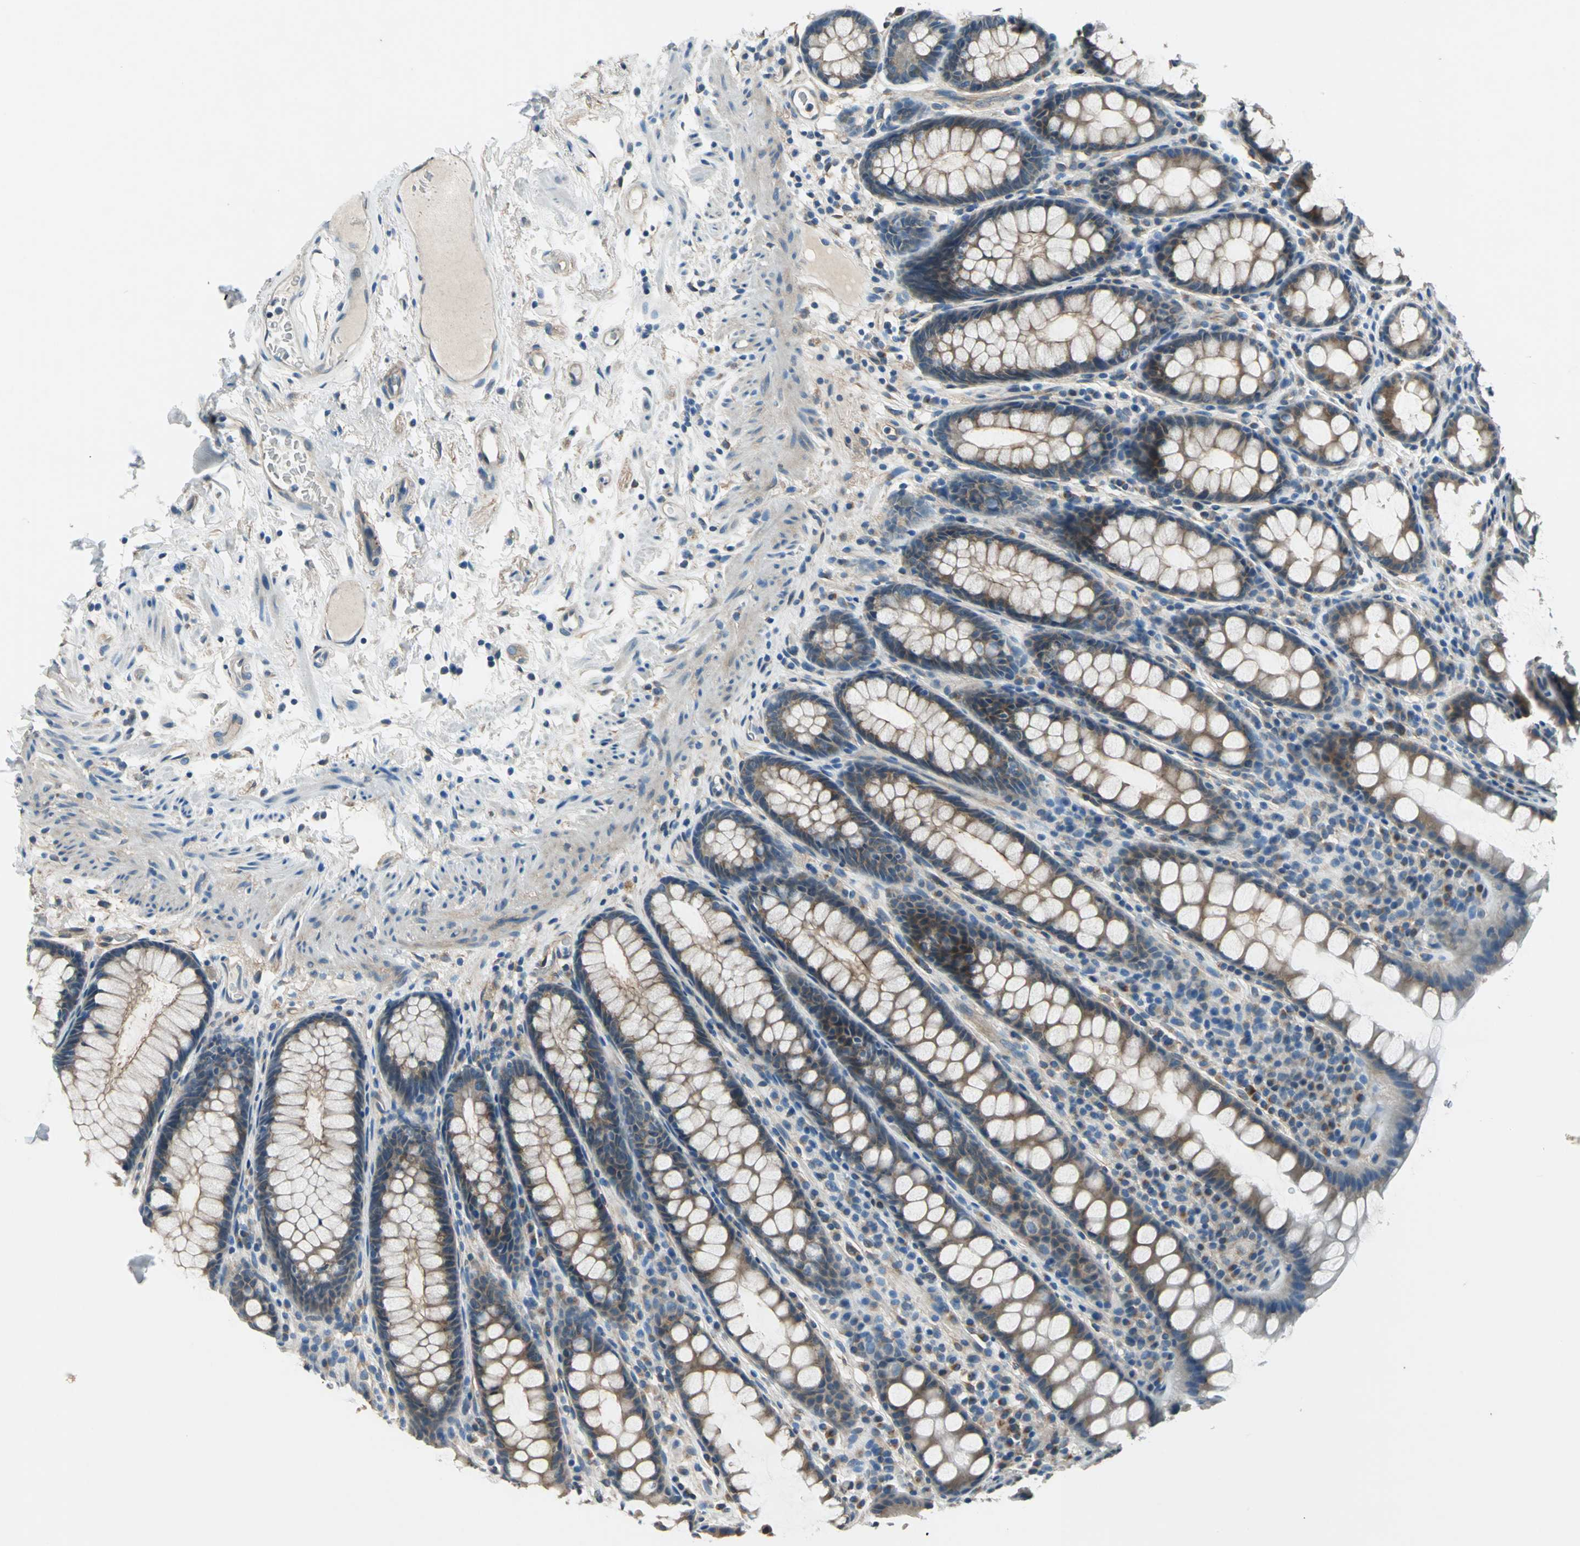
{"staining": {"intensity": "moderate", "quantity": "25%-75%", "location": "cytoplasmic/membranous"}, "tissue": "rectum", "cell_type": "Glandular cells", "image_type": "normal", "snomed": [{"axis": "morphology", "description": "Normal tissue, NOS"}, {"axis": "topography", "description": "Rectum"}], "caption": "An IHC photomicrograph of benign tissue is shown. Protein staining in brown highlights moderate cytoplasmic/membranous positivity in rectum within glandular cells.", "gene": "CDC42EP1", "patient": {"sex": "male", "age": 92}}